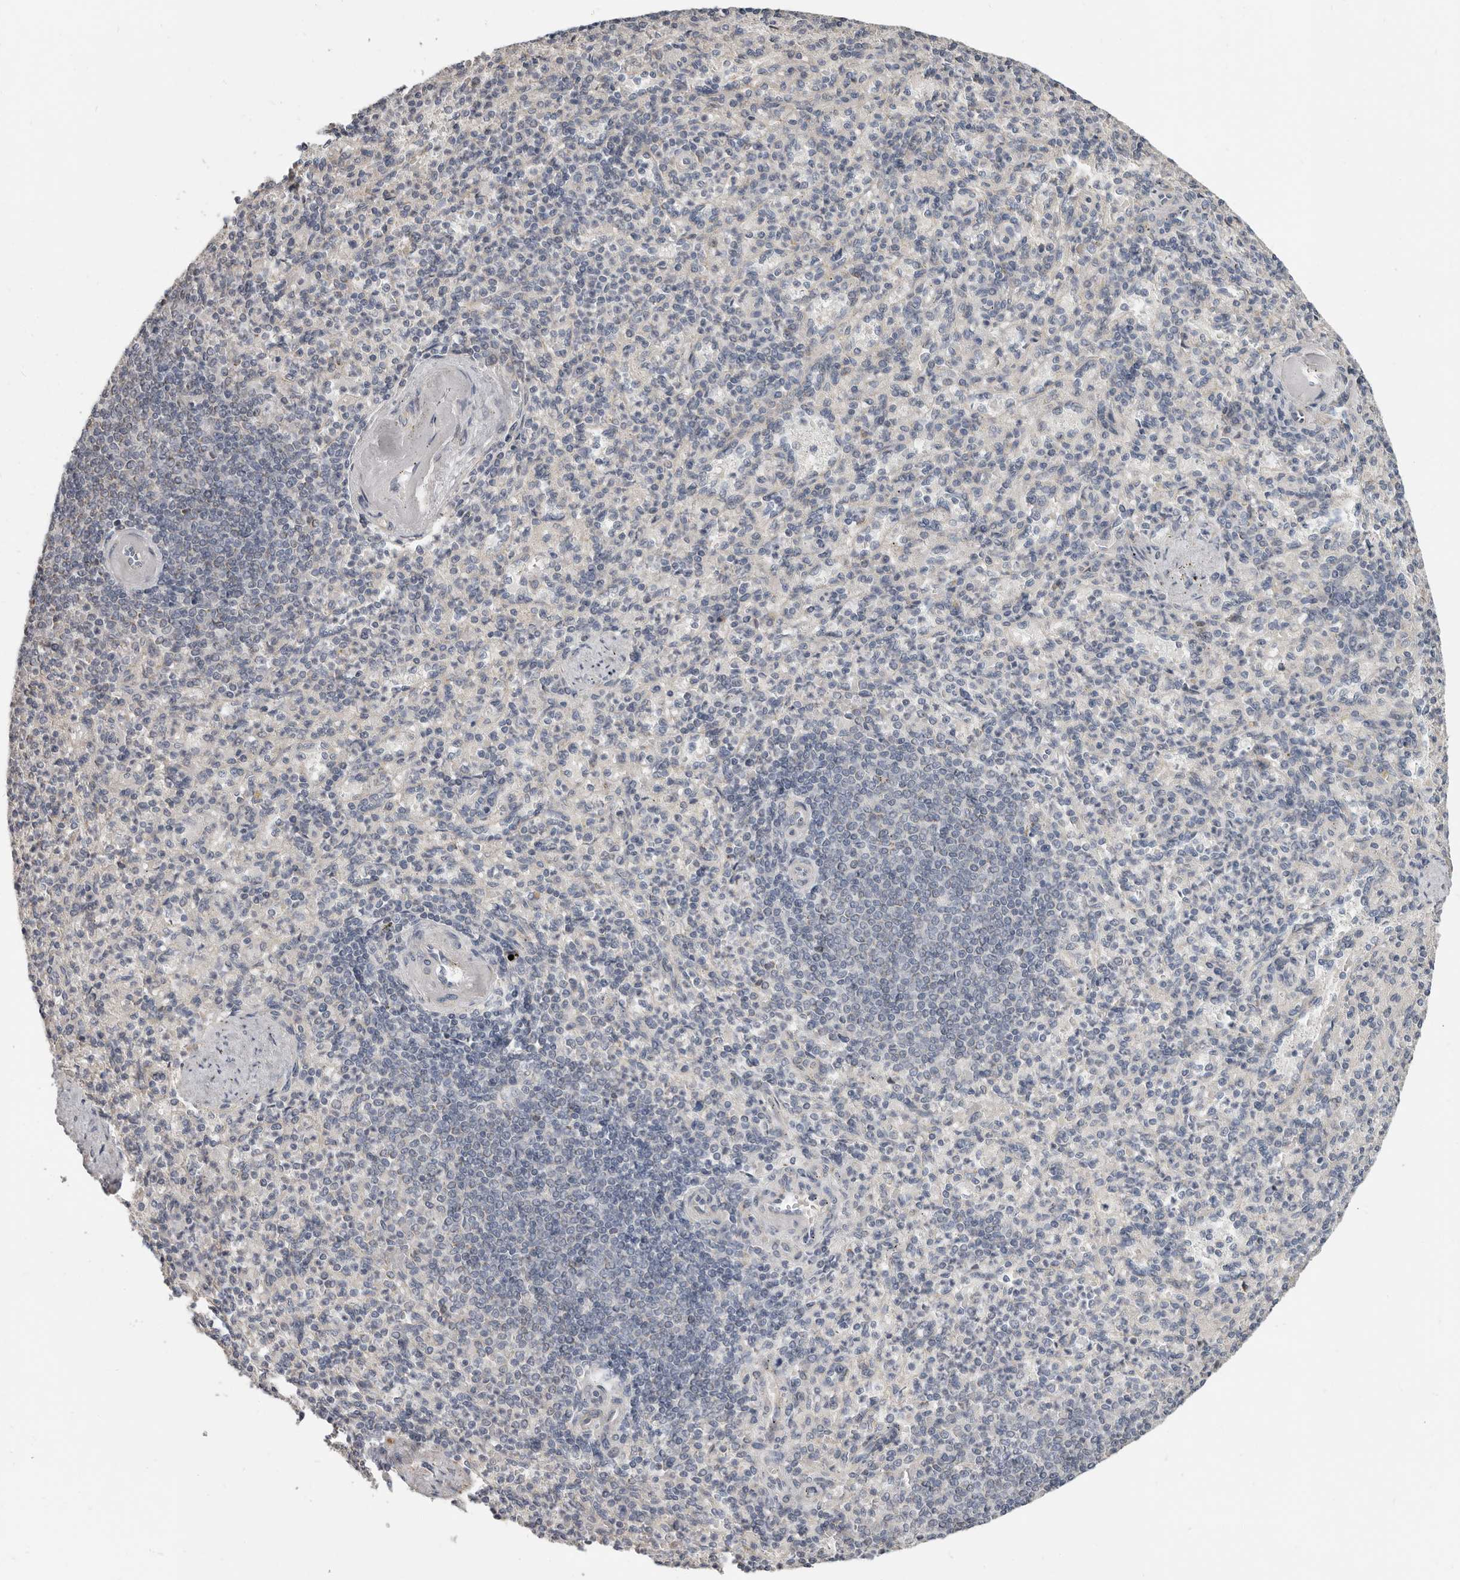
{"staining": {"intensity": "negative", "quantity": "none", "location": "none"}, "tissue": "spleen", "cell_type": "Cells in red pulp", "image_type": "normal", "snomed": [{"axis": "morphology", "description": "Normal tissue, NOS"}, {"axis": "topography", "description": "Spleen"}], "caption": "Histopathology image shows no significant protein positivity in cells in red pulp of unremarkable spleen.", "gene": "UNK", "patient": {"sex": "female", "age": 74}}